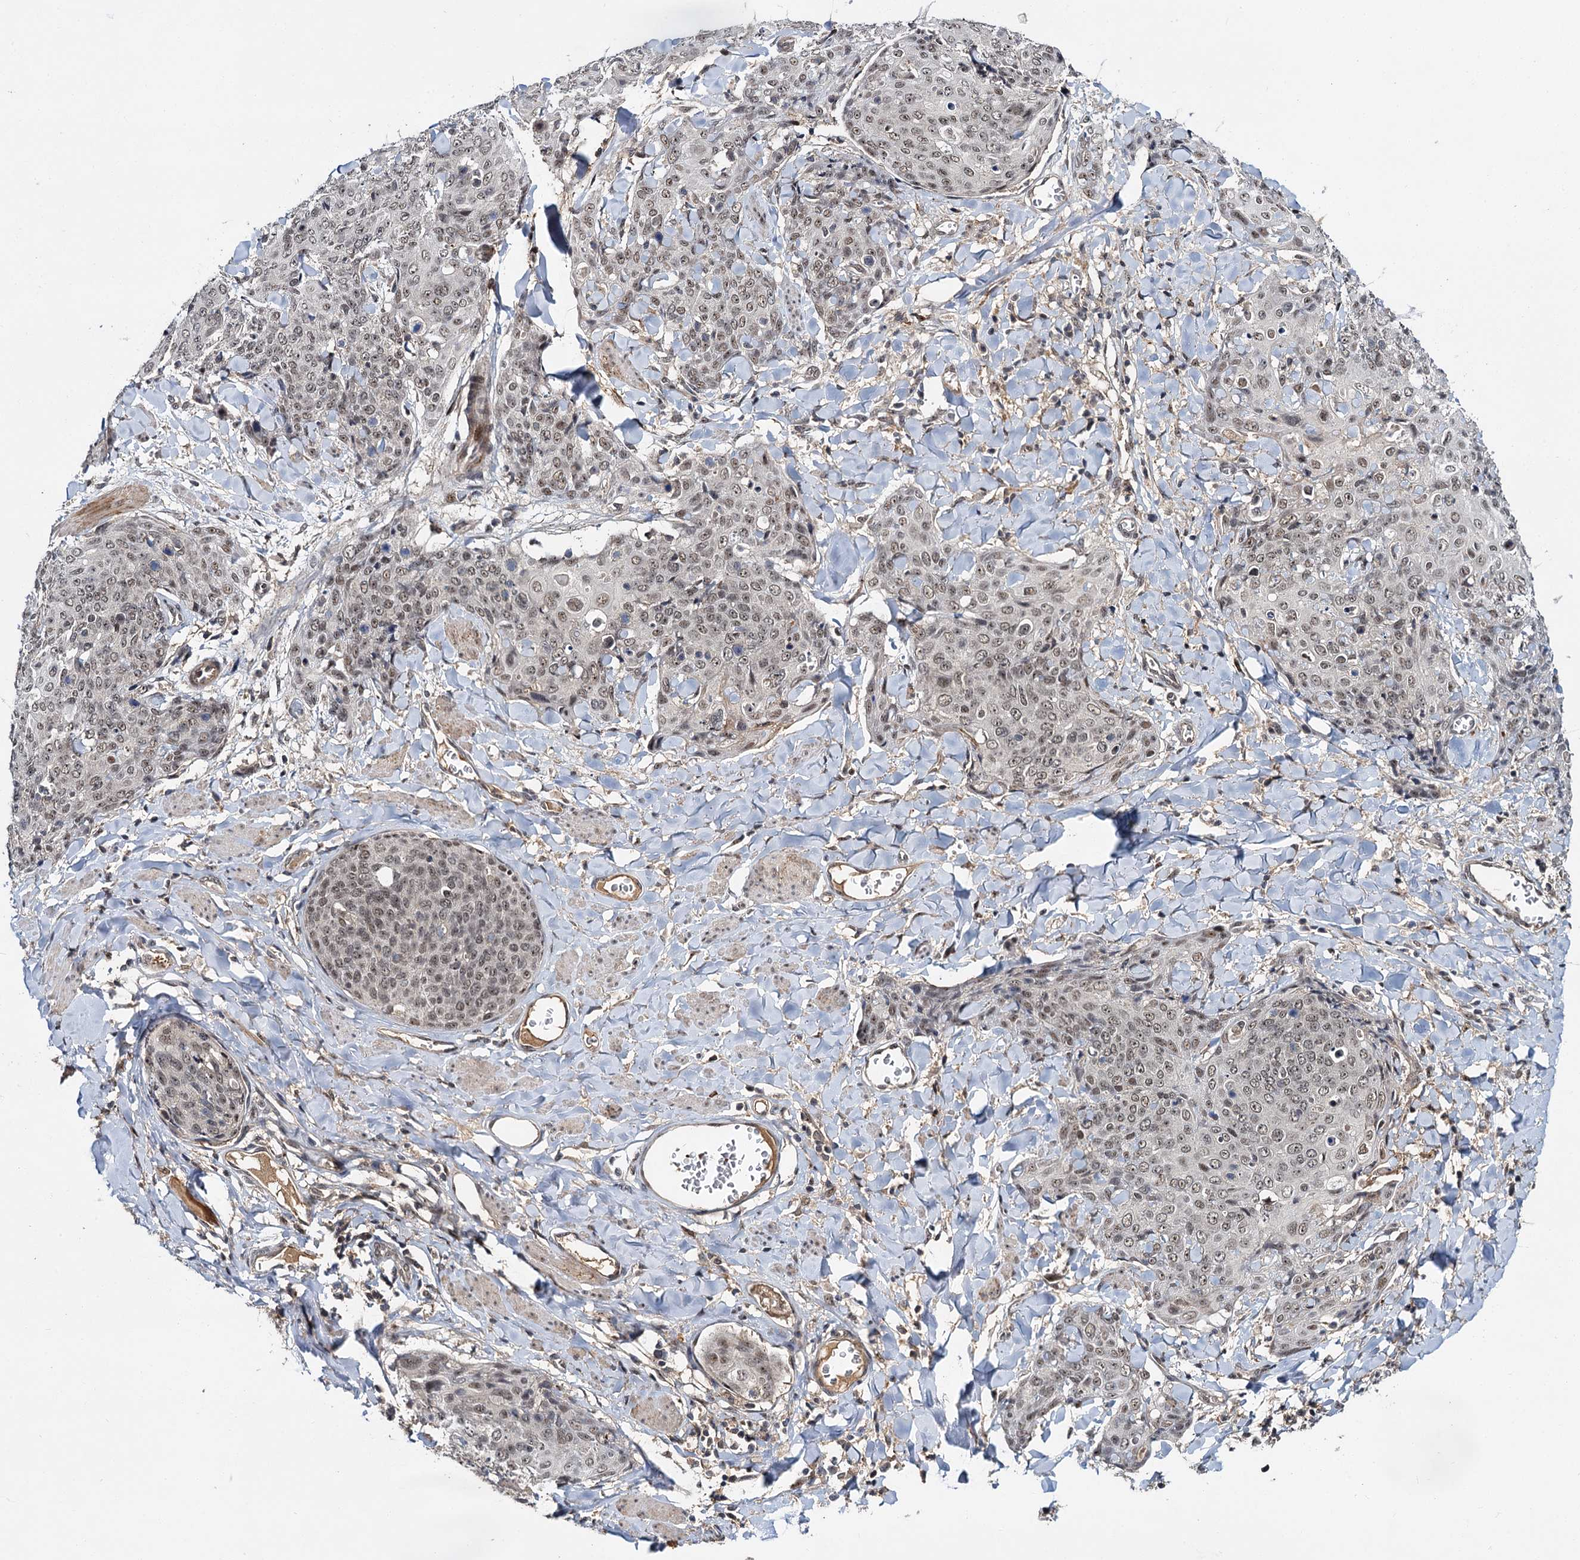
{"staining": {"intensity": "weak", "quantity": ">75%", "location": "nuclear"}, "tissue": "skin cancer", "cell_type": "Tumor cells", "image_type": "cancer", "snomed": [{"axis": "morphology", "description": "Squamous cell carcinoma, NOS"}, {"axis": "topography", "description": "Skin"}, {"axis": "topography", "description": "Vulva"}], "caption": "Human squamous cell carcinoma (skin) stained with a brown dye reveals weak nuclear positive staining in approximately >75% of tumor cells.", "gene": "MBD6", "patient": {"sex": "female", "age": 85}}